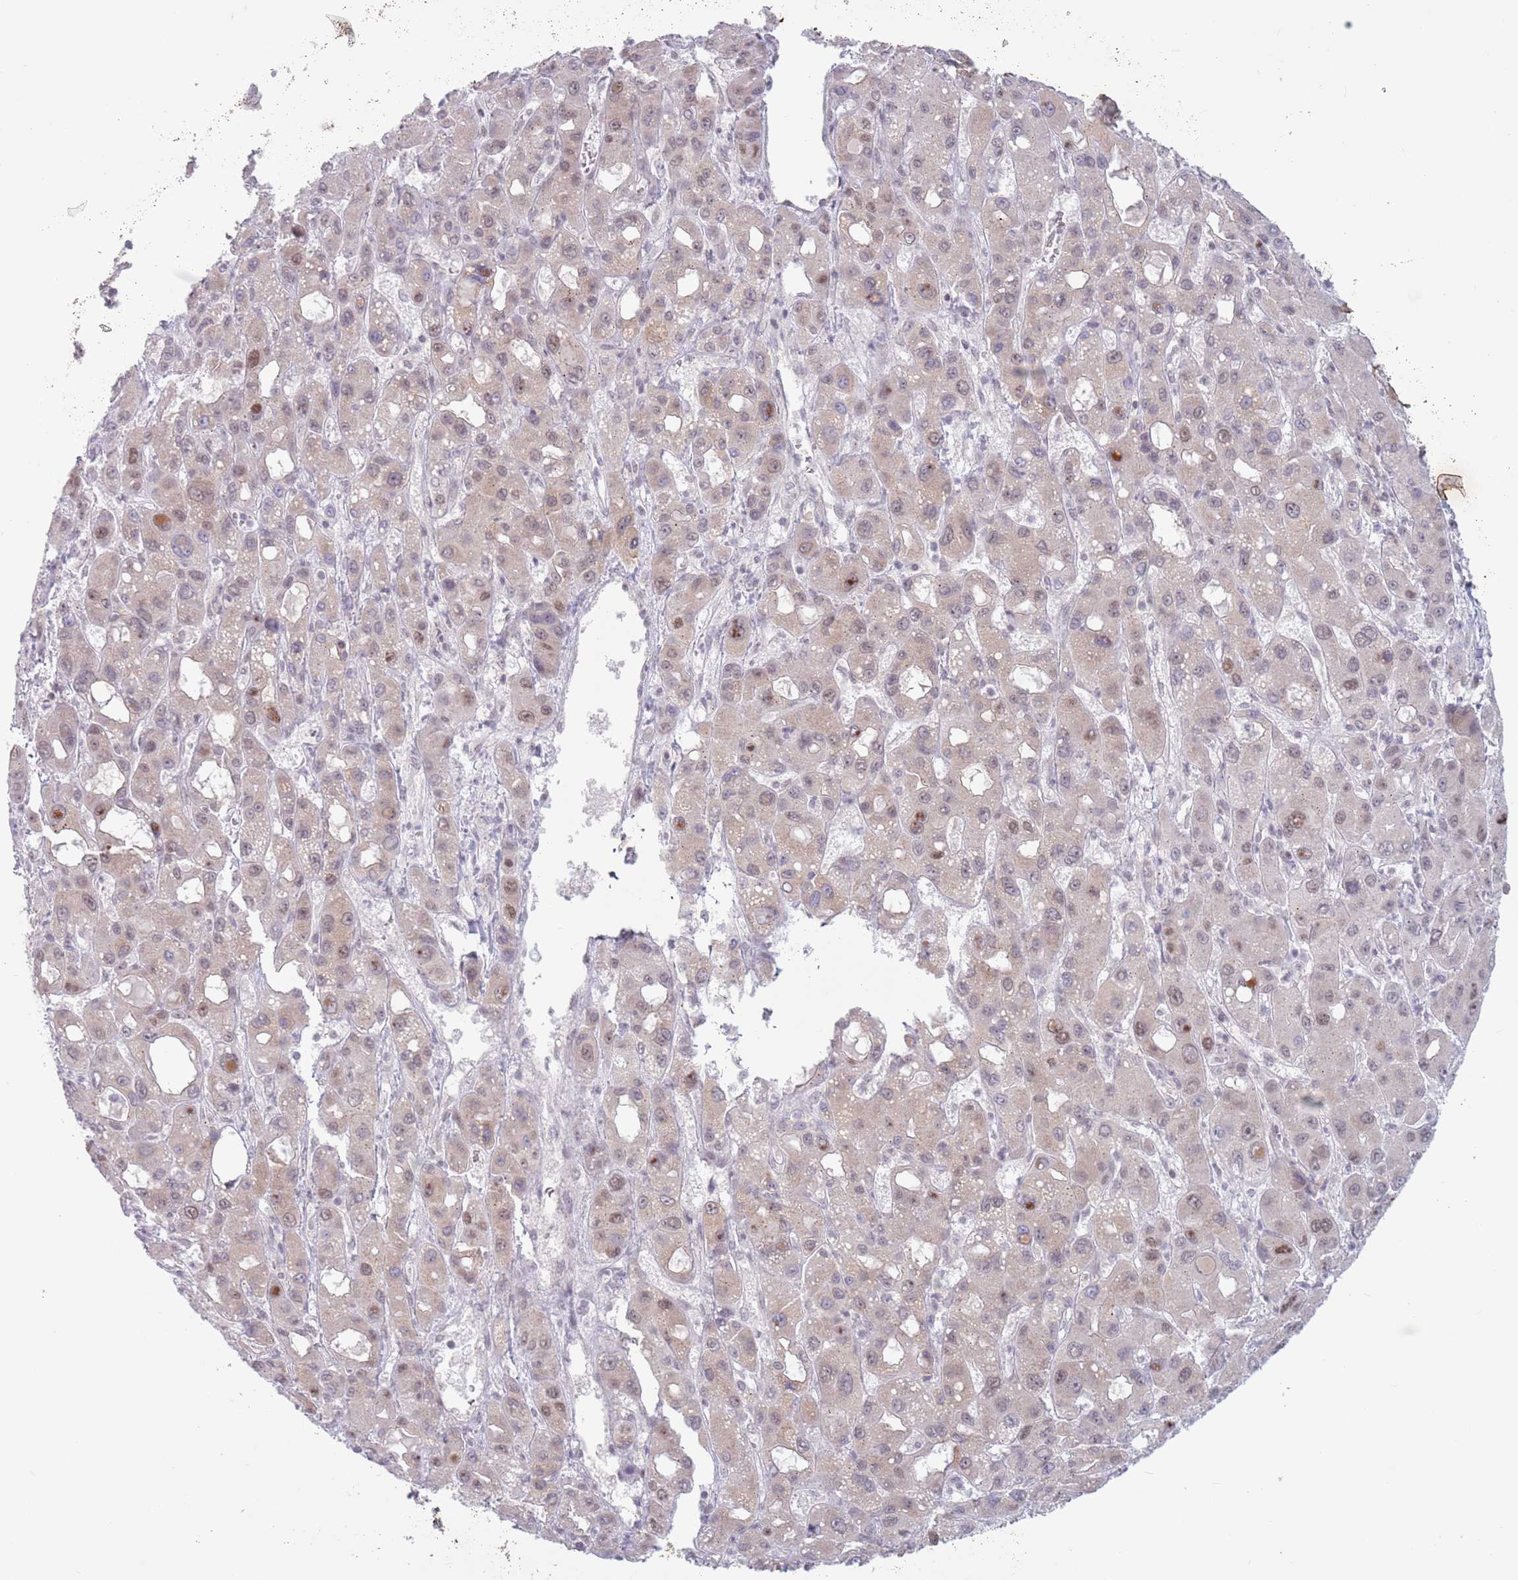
{"staining": {"intensity": "moderate", "quantity": "25%-75%", "location": "nuclear"}, "tissue": "liver cancer", "cell_type": "Tumor cells", "image_type": "cancer", "snomed": [{"axis": "morphology", "description": "Carcinoma, Hepatocellular, NOS"}, {"axis": "topography", "description": "Liver"}], "caption": "This photomicrograph shows liver hepatocellular carcinoma stained with immunohistochemistry (IHC) to label a protein in brown. The nuclear of tumor cells show moderate positivity for the protein. Nuclei are counter-stained blue.", "gene": "MRPL34", "patient": {"sex": "male", "age": 55}}